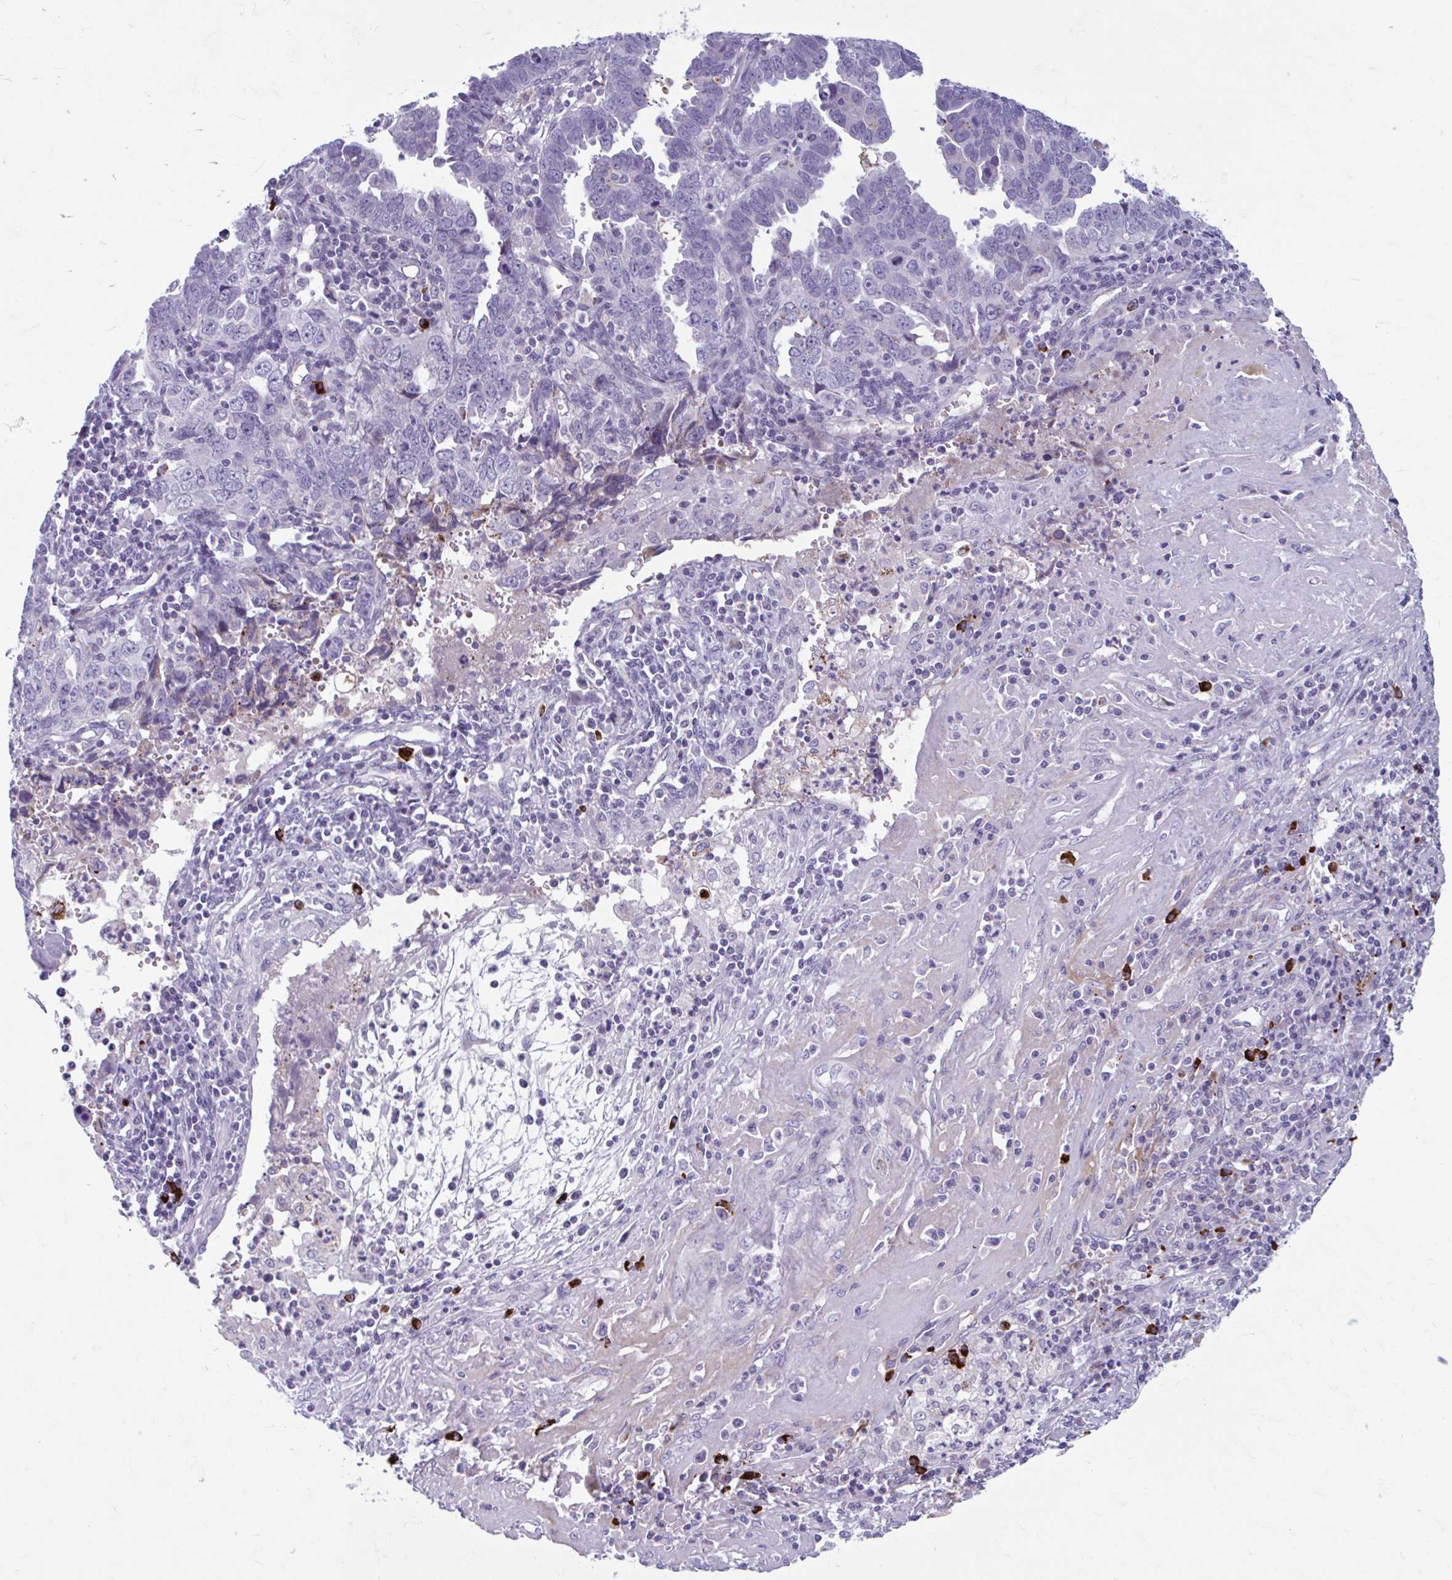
{"staining": {"intensity": "moderate", "quantity": "<25%", "location": "cytoplasmic/membranous"}, "tissue": "endometrial cancer", "cell_type": "Tumor cells", "image_type": "cancer", "snomed": [{"axis": "morphology", "description": "Adenocarcinoma, NOS"}, {"axis": "topography", "description": "Uterus"}], "caption": "An immunohistochemistry (IHC) micrograph of neoplastic tissue is shown. Protein staining in brown labels moderate cytoplasmic/membranous positivity in endometrial cancer (adenocarcinoma) within tumor cells. The protein is stained brown, and the nuclei are stained in blue (DAB (3,3'-diaminobenzidine) IHC with brightfield microscopy, high magnification).", "gene": "C12orf71", "patient": {"sex": "female", "age": 62}}